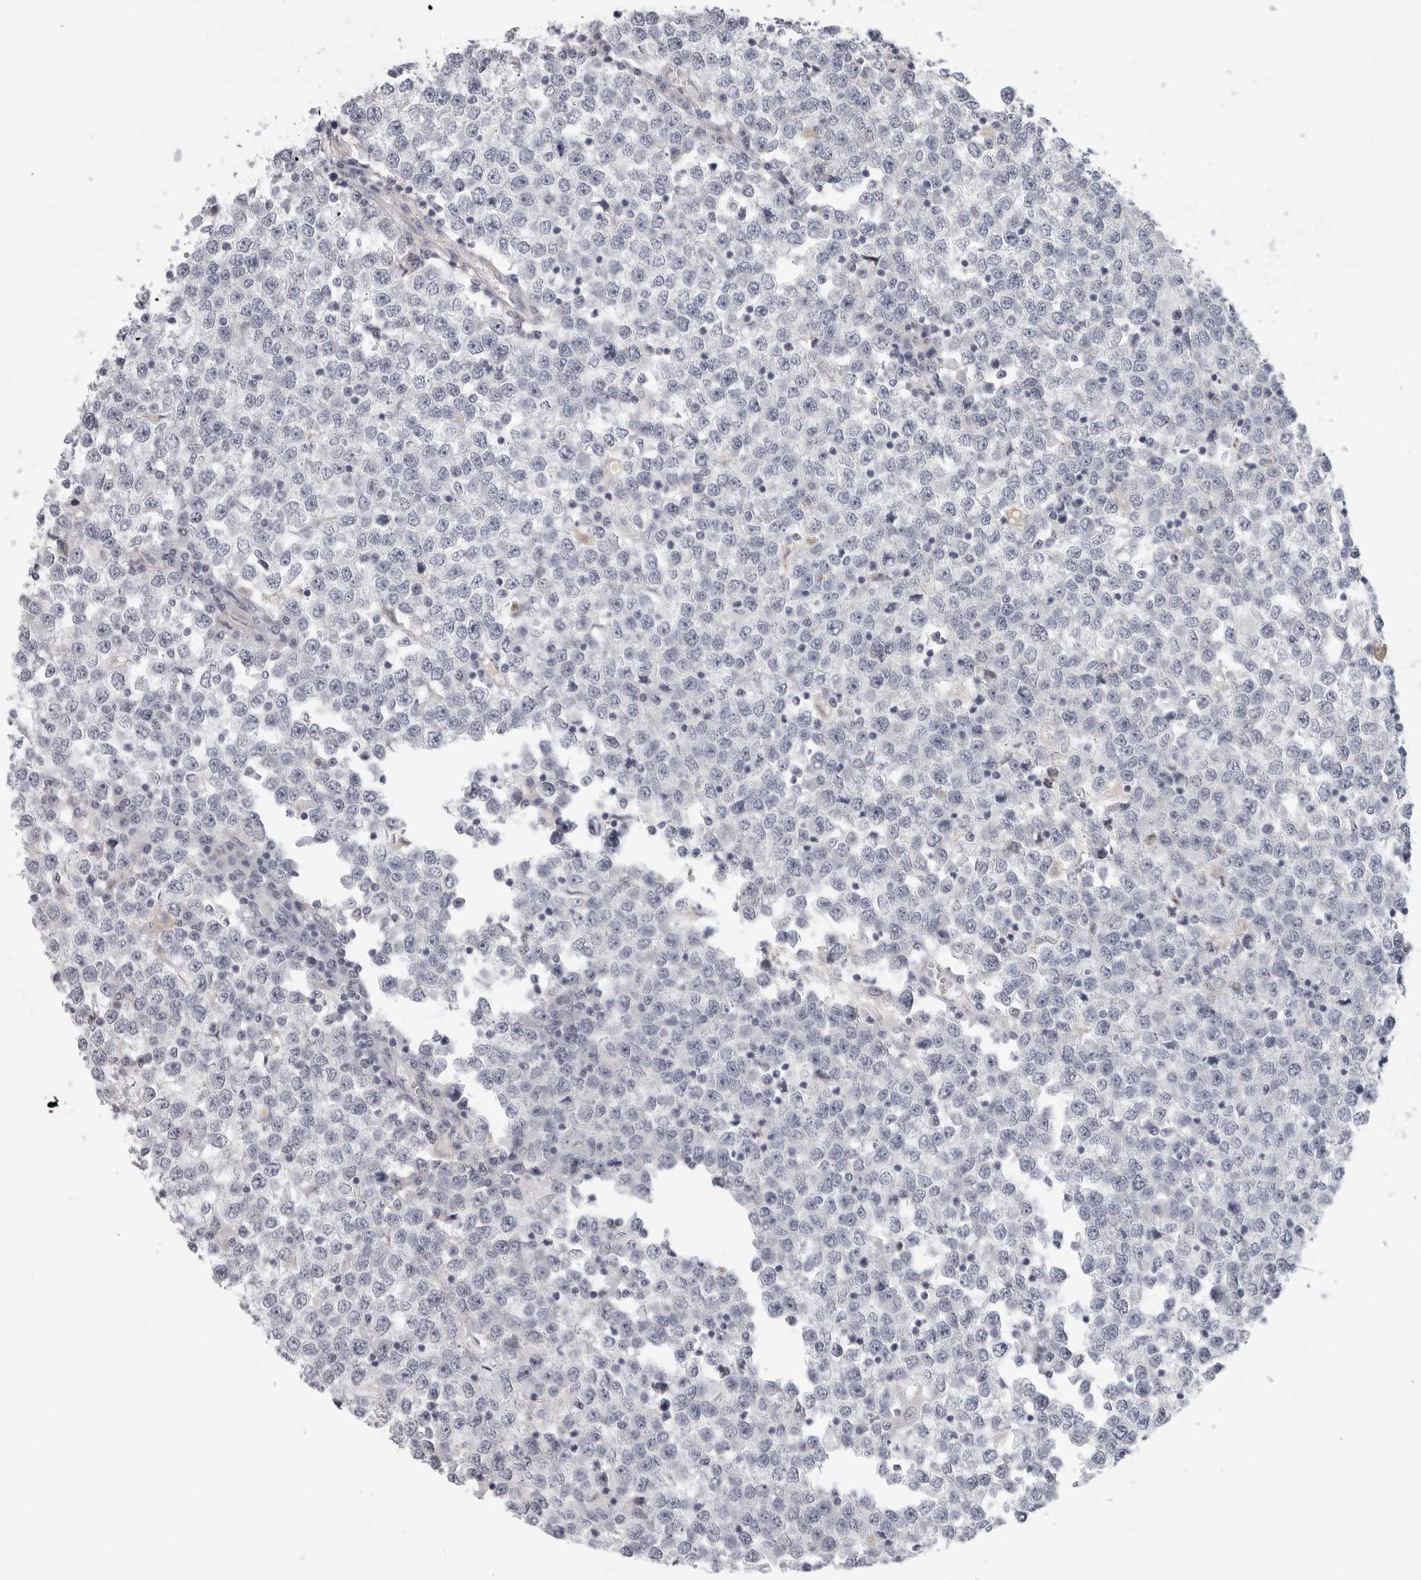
{"staining": {"intensity": "negative", "quantity": "none", "location": "none"}, "tissue": "testis cancer", "cell_type": "Tumor cells", "image_type": "cancer", "snomed": [{"axis": "morphology", "description": "Seminoma, NOS"}, {"axis": "topography", "description": "Testis"}], "caption": "Micrograph shows no protein positivity in tumor cells of seminoma (testis) tissue.", "gene": "HMGCS2", "patient": {"sex": "male", "age": 65}}